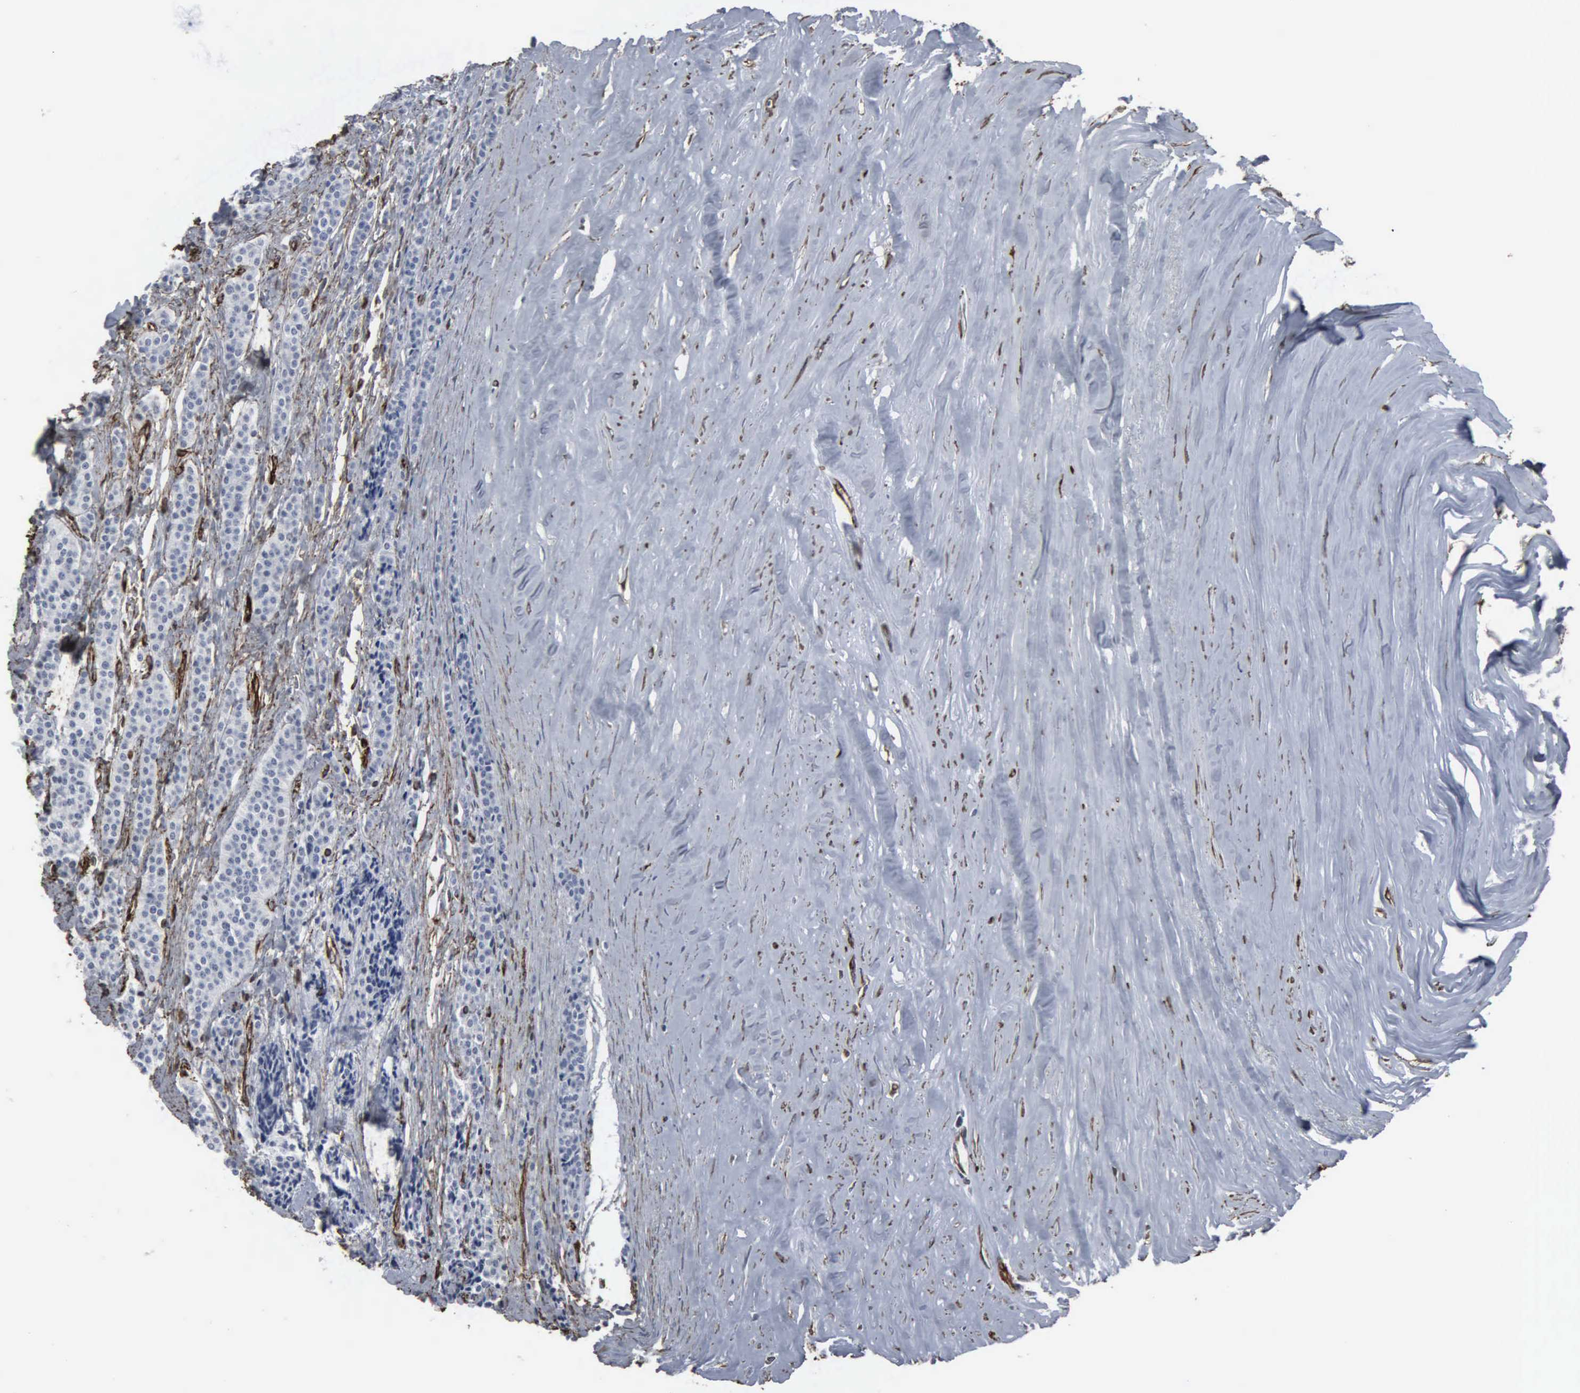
{"staining": {"intensity": "weak", "quantity": "<25%", "location": "nuclear"}, "tissue": "carcinoid", "cell_type": "Tumor cells", "image_type": "cancer", "snomed": [{"axis": "morphology", "description": "Carcinoid, malignant, NOS"}, {"axis": "topography", "description": "Small intestine"}], "caption": "Human malignant carcinoid stained for a protein using immunohistochemistry displays no staining in tumor cells.", "gene": "CCNE1", "patient": {"sex": "male", "age": 63}}